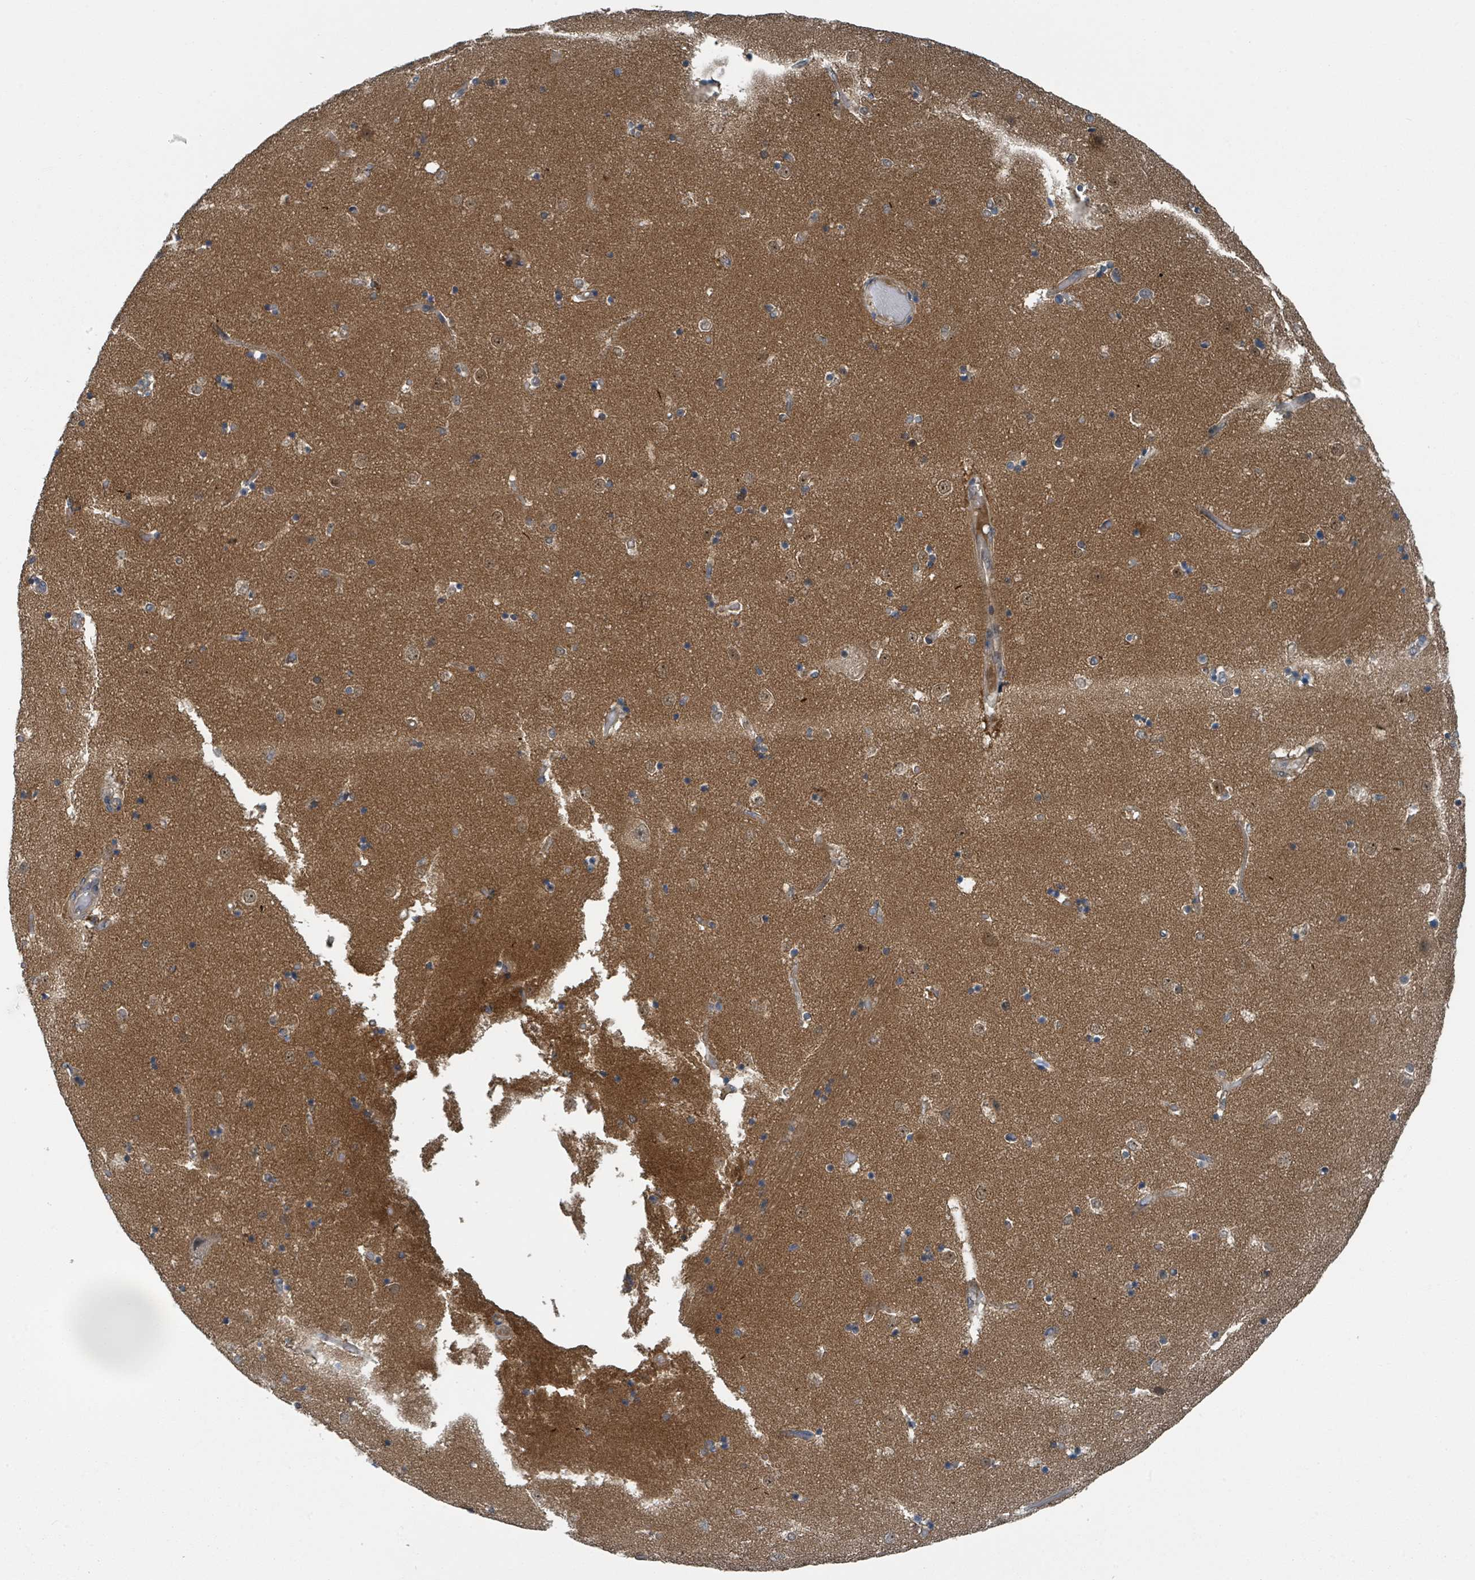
{"staining": {"intensity": "negative", "quantity": "none", "location": "none"}, "tissue": "caudate", "cell_type": "Glial cells", "image_type": "normal", "snomed": [{"axis": "morphology", "description": "Normal tissue, NOS"}, {"axis": "topography", "description": "Lateral ventricle wall"}], "caption": "Immunohistochemistry of benign human caudate demonstrates no staining in glial cells. (DAB immunohistochemistry with hematoxylin counter stain).", "gene": "GOLGA7B", "patient": {"sex": "female", "age": 52}}